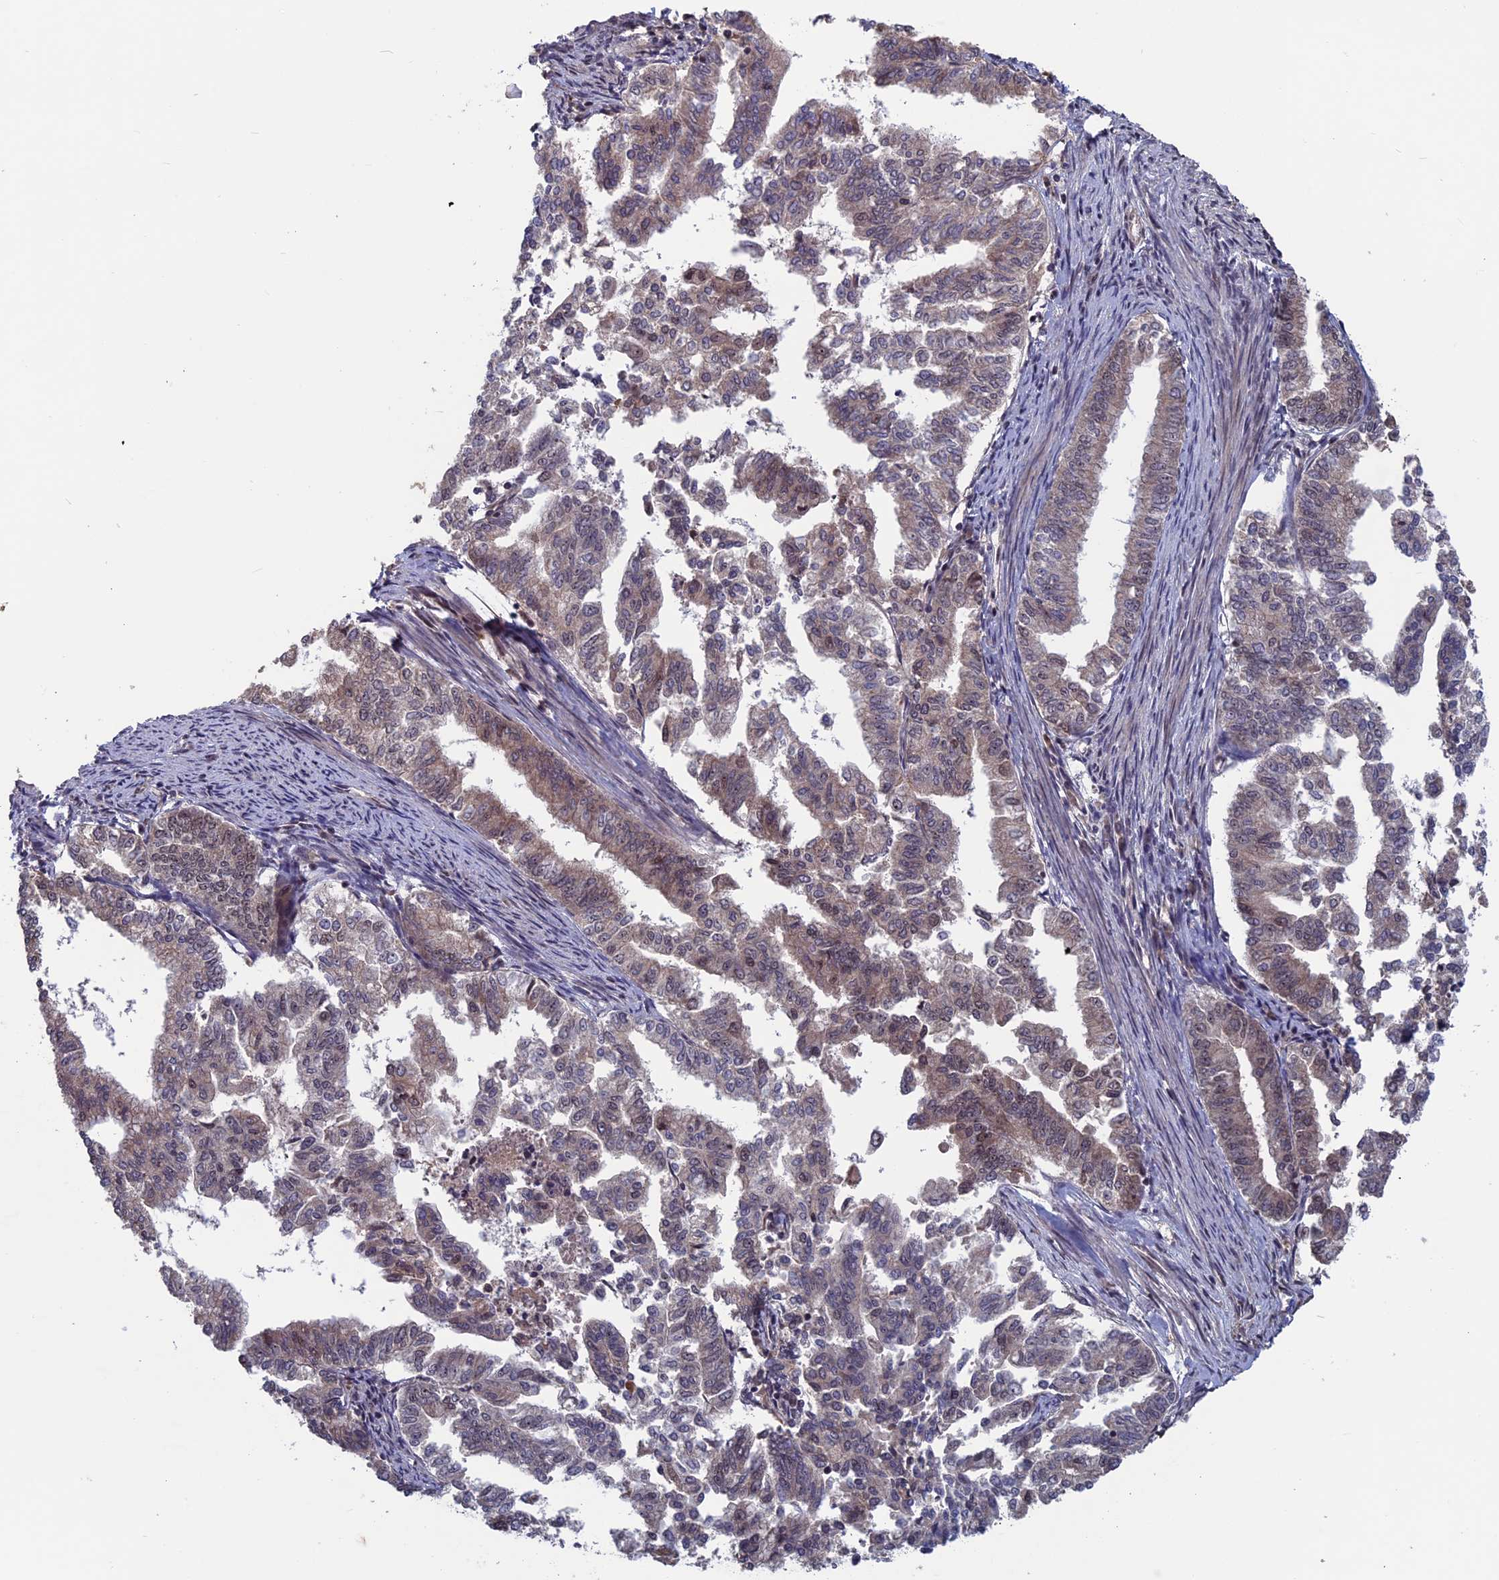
{"staining": {"intensity": "weak", "quantity": "<25%", "location": "cytoplasmic/membranous"}, "tissue": "endometrial cancer", "cell_type": "Tumor cells", "image_type": "cancer", "snomed": [{"axis": "morphology", "description": "Adenocarcinoma, NOS"}, {"axis": "topography", "description": "Endometrium"}], "caption": "Immunohistochemistry of human endometrial cancer (adenocarcinoma) demonstrates no expression in tumor cells.", "gene": "CACTIN", "patient": {"sex": "female", "age": 79}}